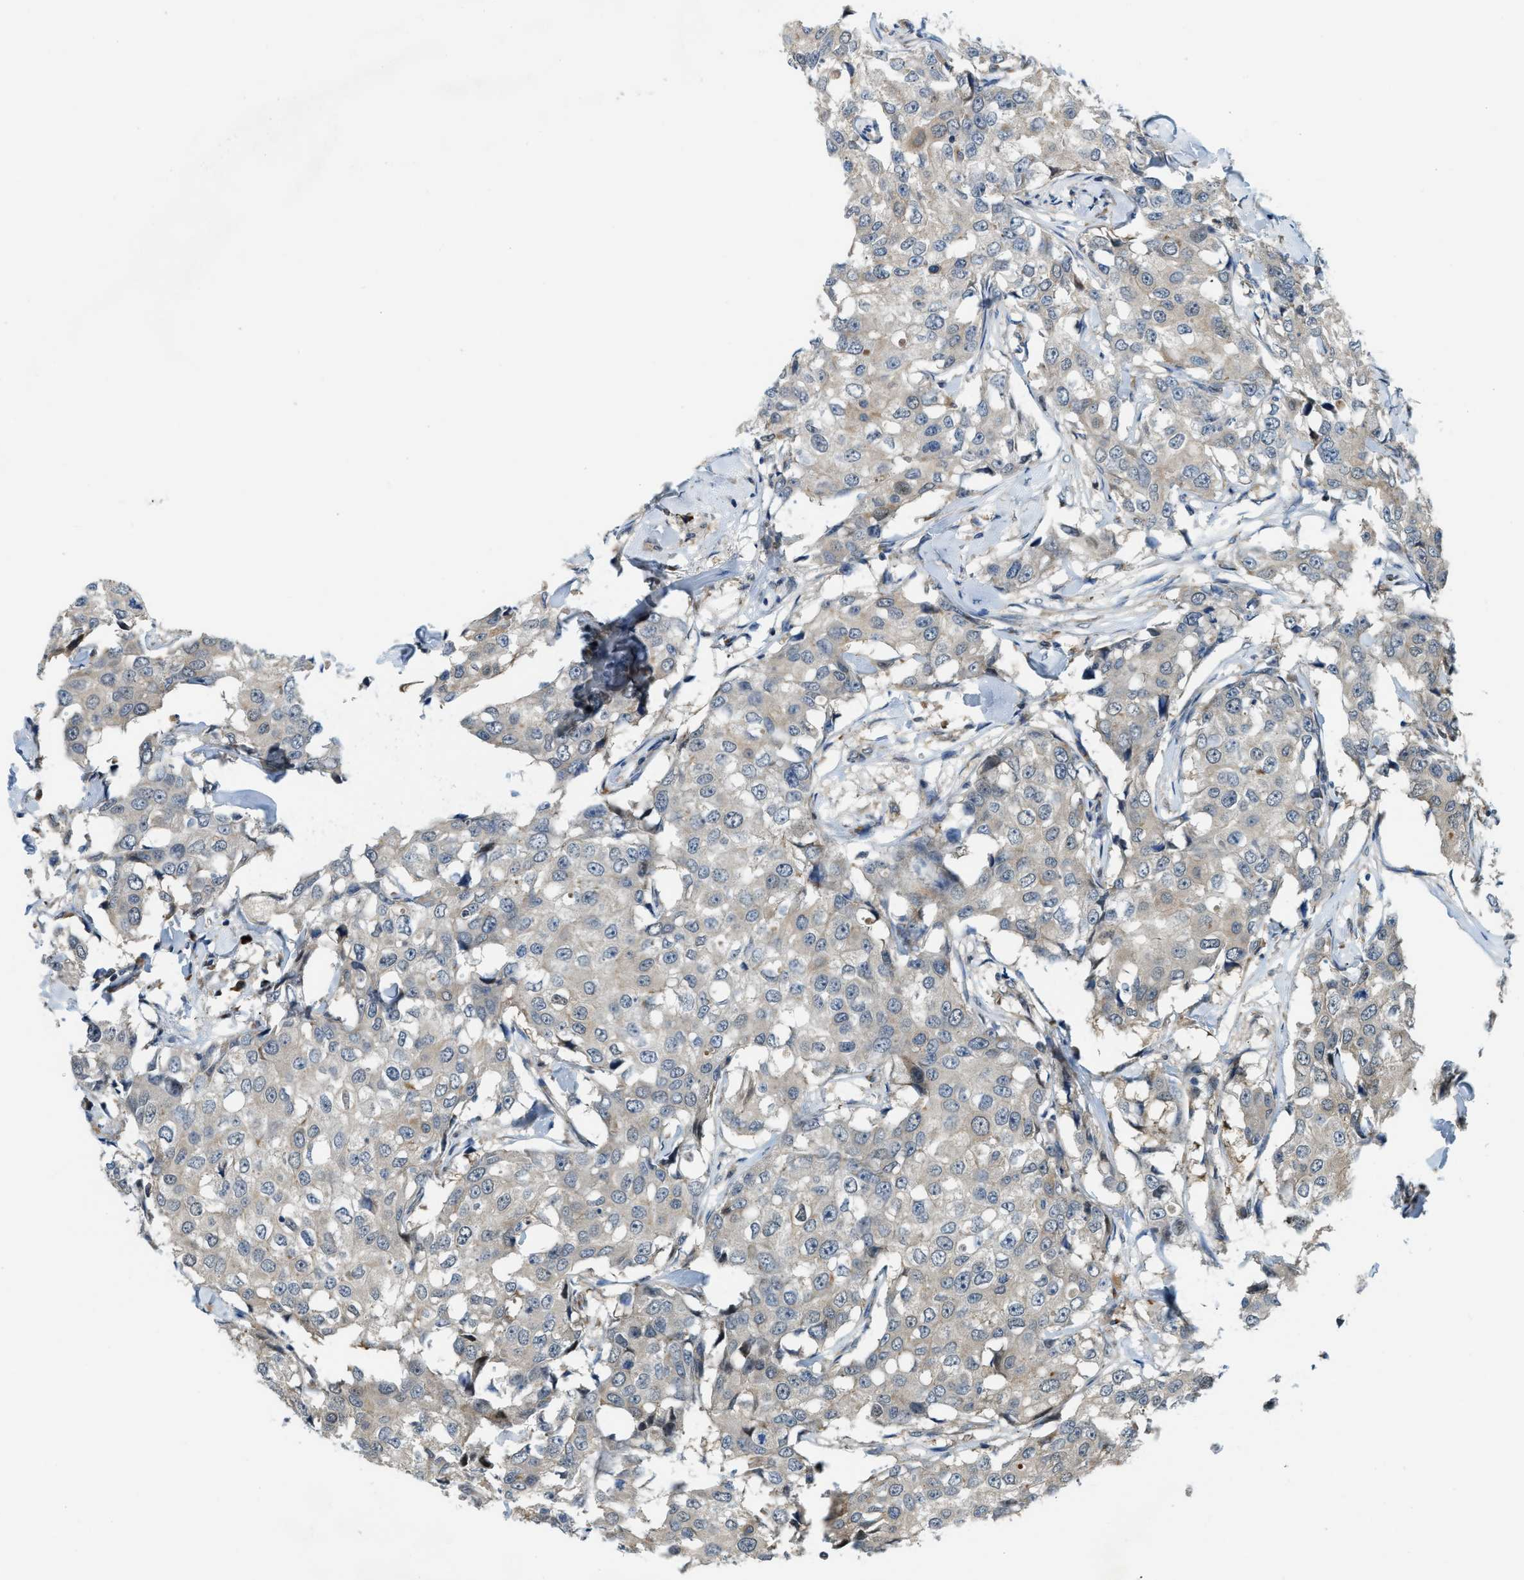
{"staining": {"intensity": "negative", "quantity": "none", "location": "none"}, "tissue": "breast cancer", "cell_type": "Tumor cells", "image_type": "cancer", "snomed": [{"axis": "morphology", "description": "Duct carcinoma"}, {"axis": "topography", "description": "Breast"}], "caption": "This is a micrograph of immunohistochemistry staining of breast cancer, which shows no expression in tumor cells.", "gene": "STARD3NL", "patient": {"sex": "female", "age": 27}}